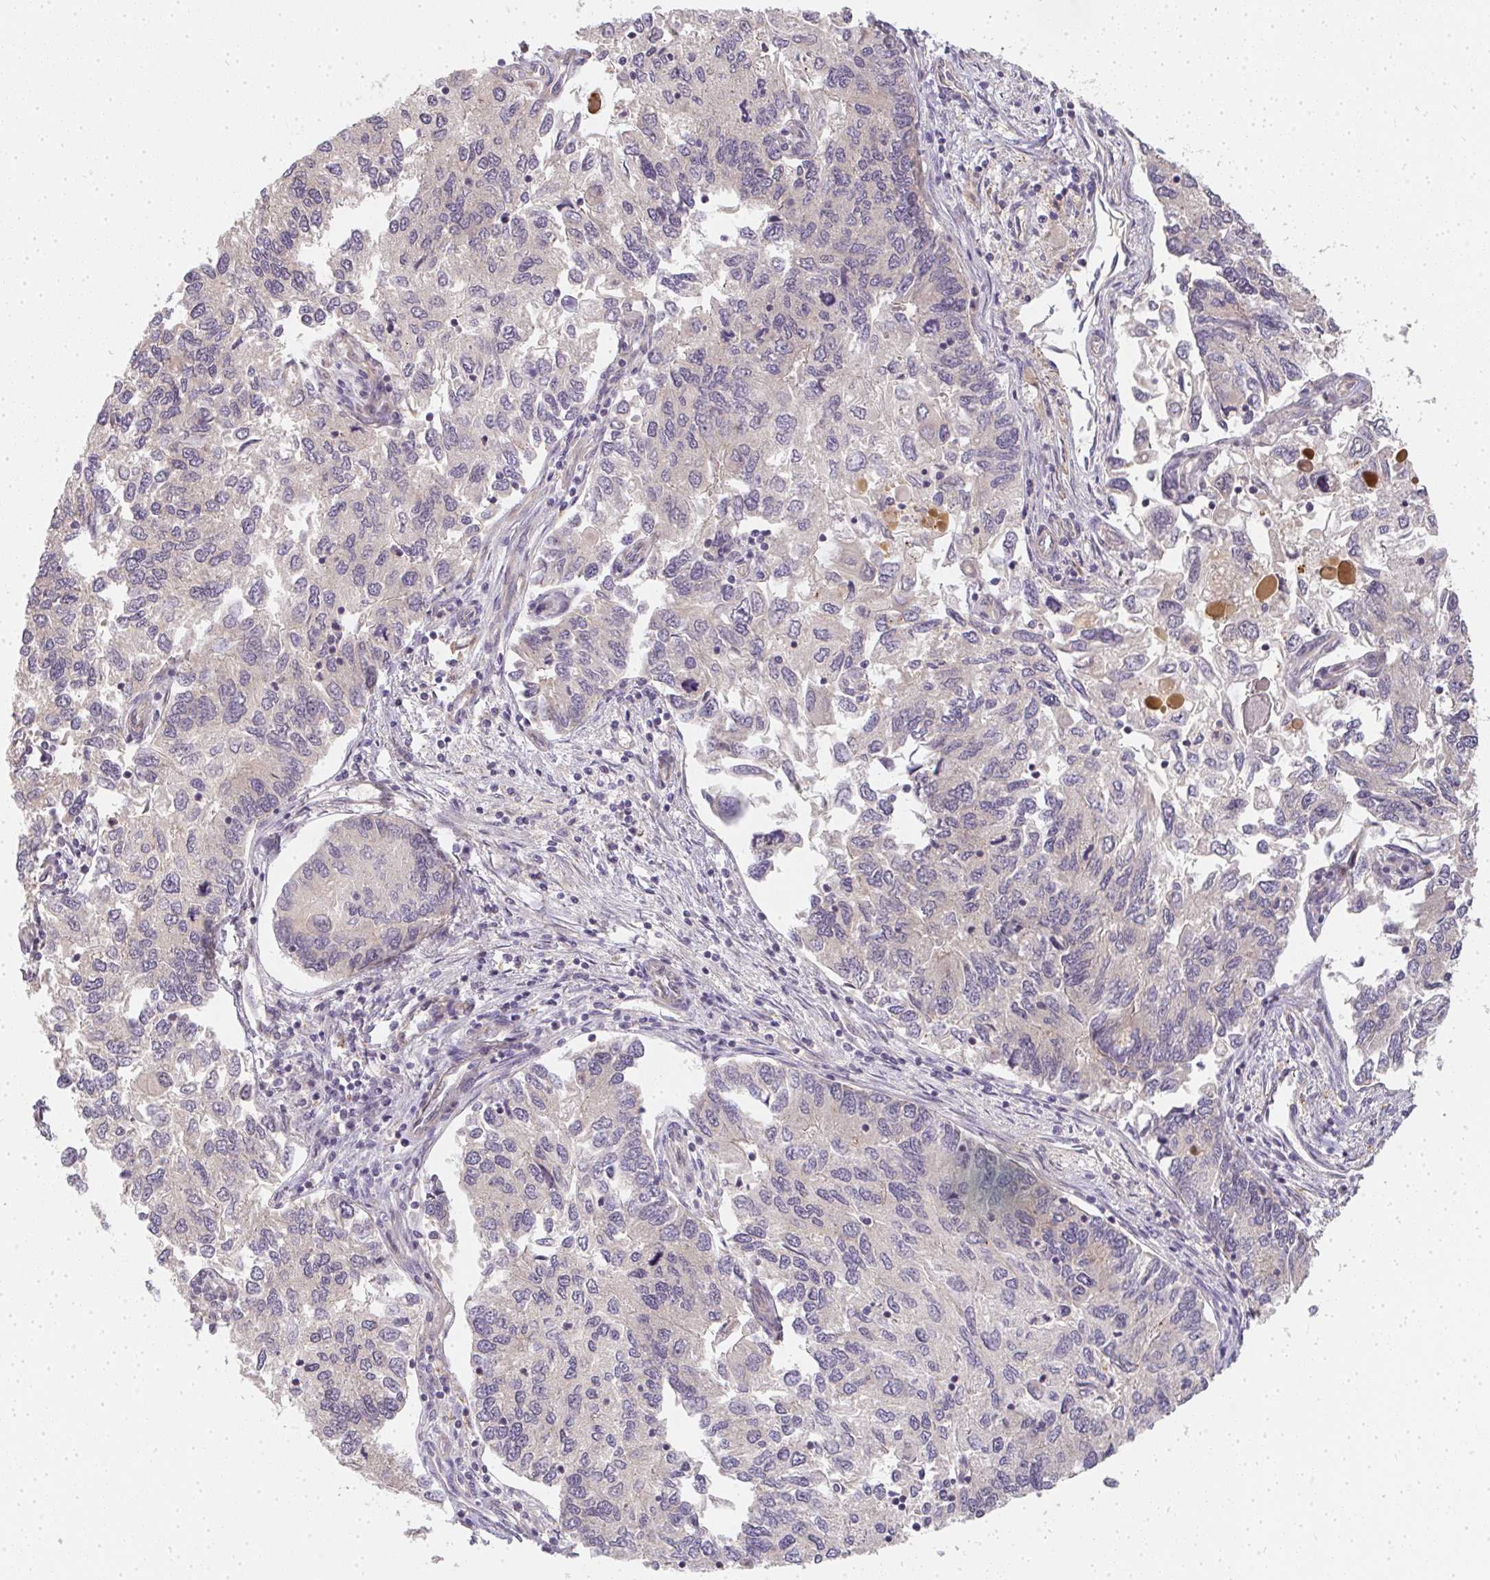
{"staining": {"intensity": "weak", "quantity": "25%-75%", "location": "cytoplasmic/membranous"}, "tissue": "endometrial cancer", "cell_type": "Tumor cells", "image_type": "cancer", "snomed": [{"axis": "morphology", "description": "Carcinoma, NOS"}, {"axis": "topography", "description": "Uterus"}], "caption": "This image demonstrates endometrial carcinoma stained with immunohistochemistry (IHC) to label a protein in brown. The cytoplasmic/membranous of tumor cells show weak positivity for the protein. Nuclei are counter-stained blue.", "gene": "SLC35B3", "patient": {"sex": "female", "age": 76}}